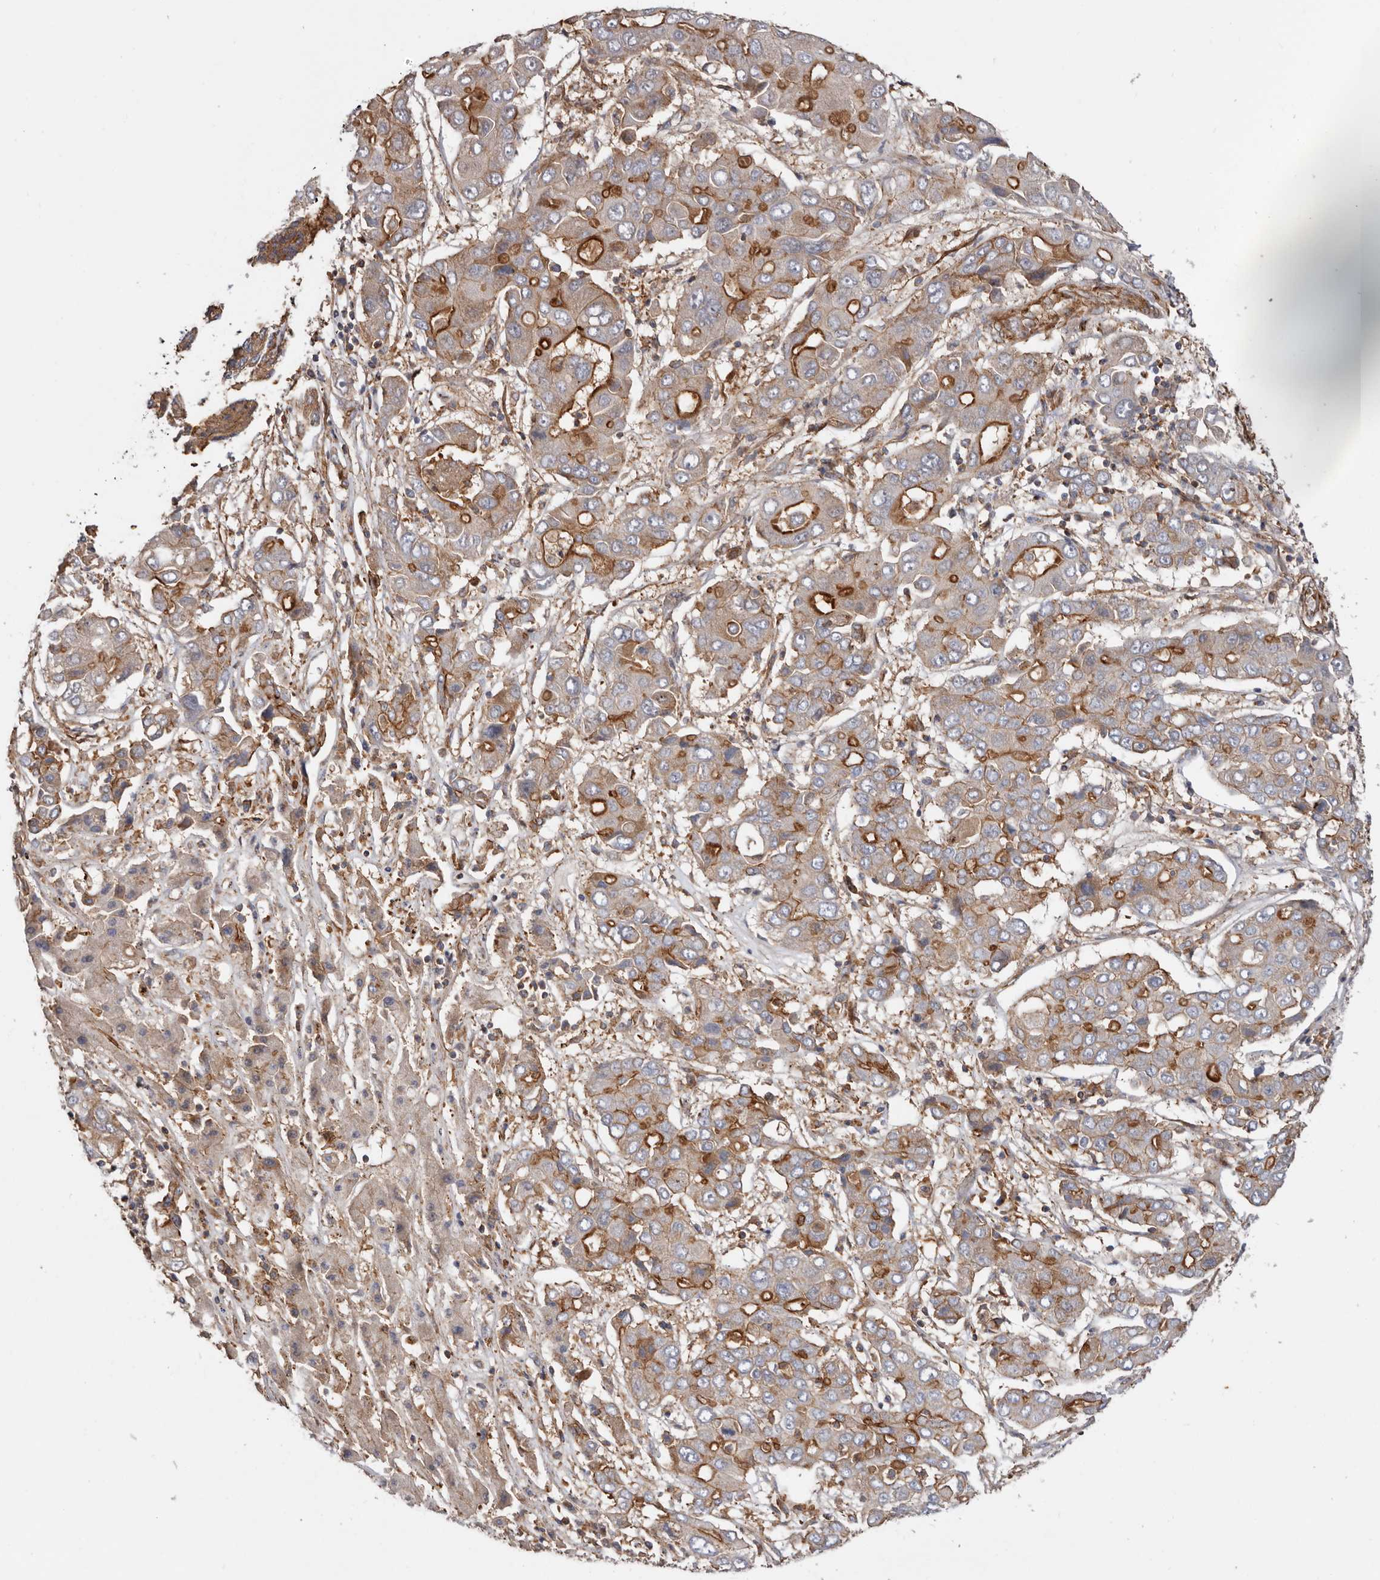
{"staining": {"intensity": "moderate", "quantity": "25%-75%", "location": "cytoplasmic/membranous"}, "tissue": "liver cancer", "cell_type": "Tumor cells", "image_type": "cancer", "snomed": [{"axis": "morphology", "description": "Cholangiocarcinoma"}, {"axis": "topography", "description": "Liver"}], "caption": "The photomicrograph exhibits a brown stain indicating the presence of a protein in the cytoplasmic/membranous of tumor cells in liver cancer. The staining was performed using DAB, with brown indicating positive protein expression. Nuclei are stained blue with hematoxylin.", "gene": "TMC7", "patient": {"sex": "male", "age": 67}}